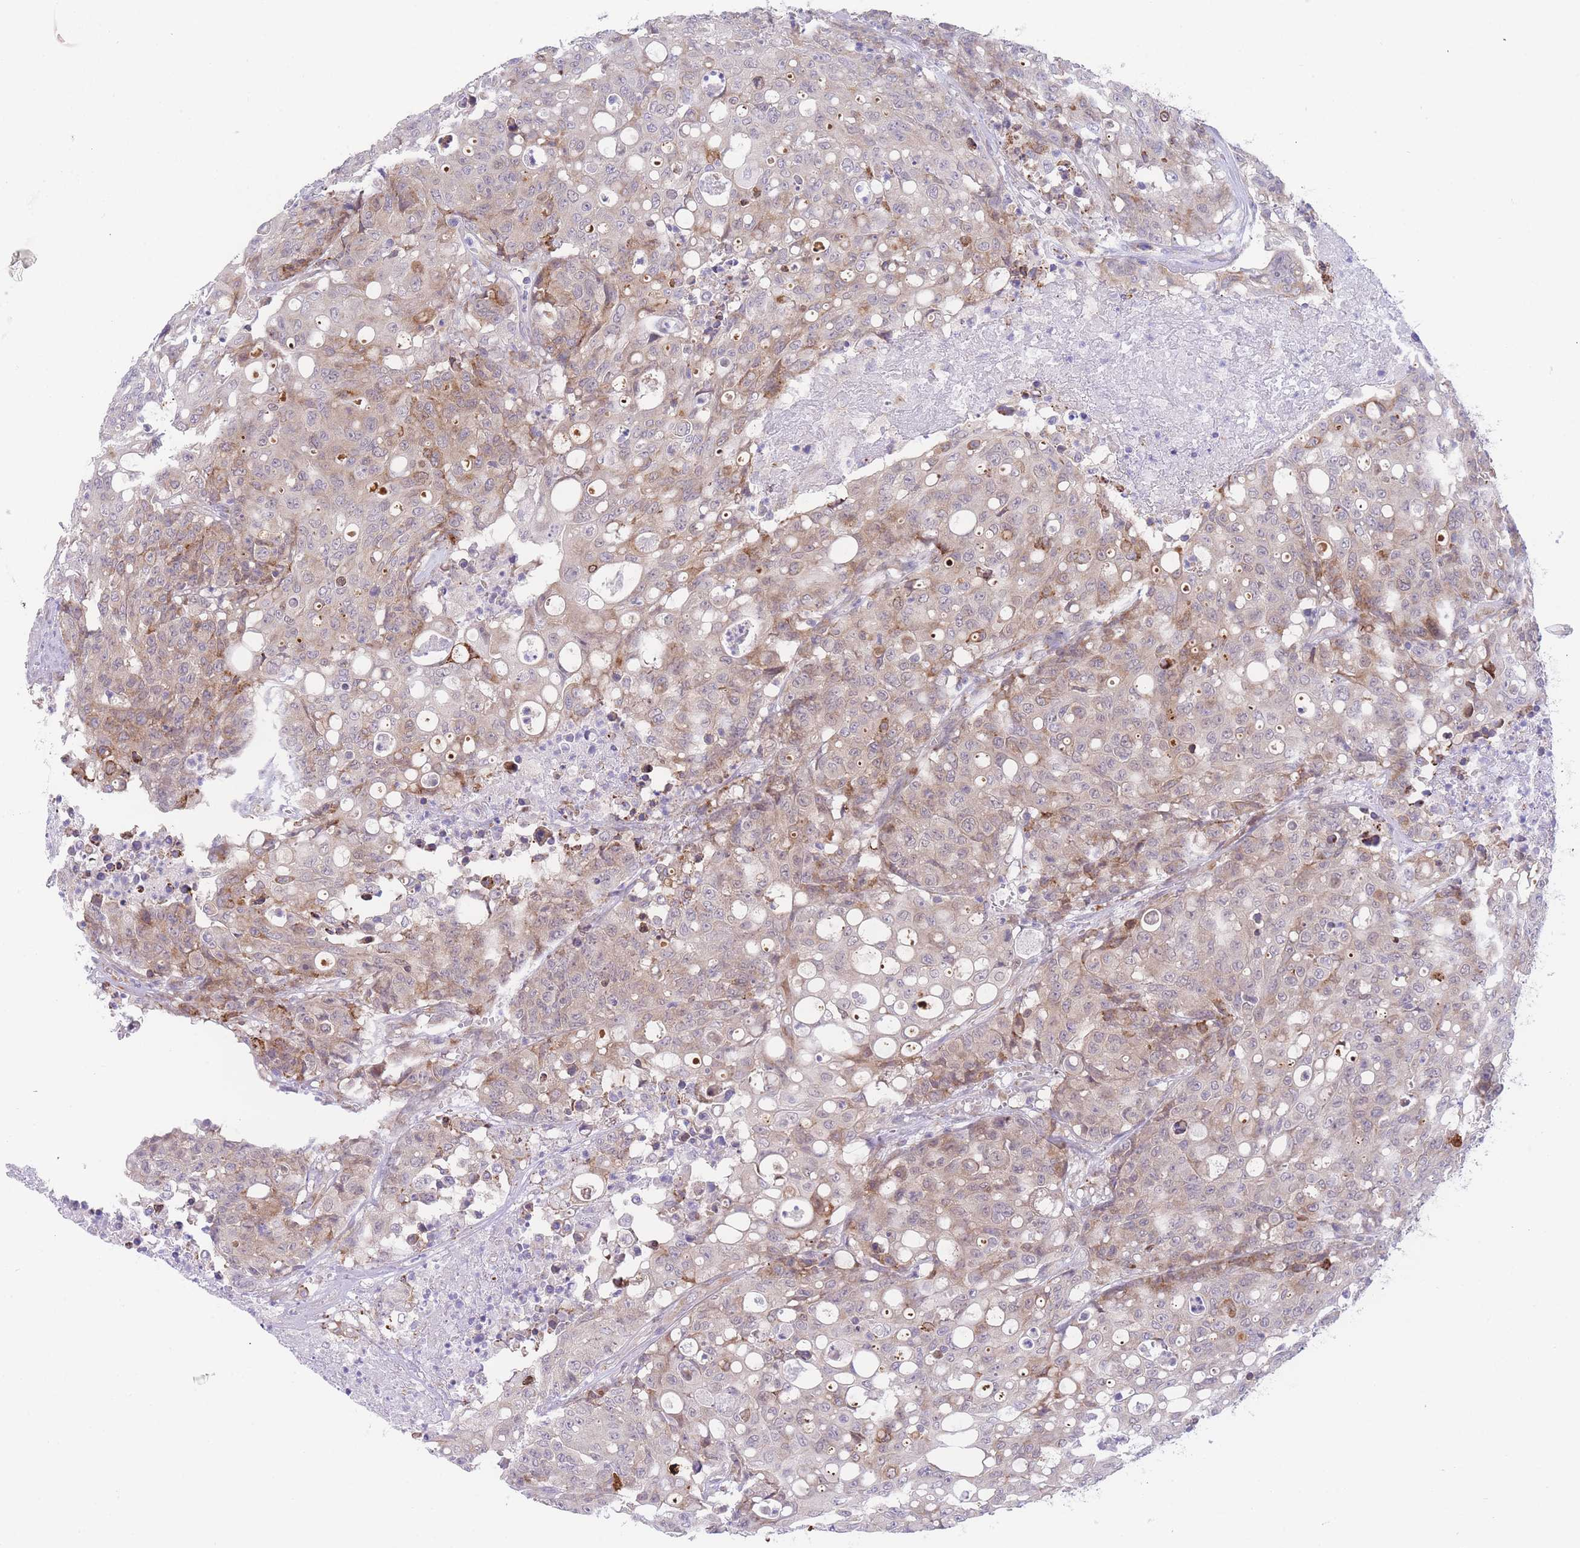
{"staining": {"intensity": "weak", "quantity": ">75%", "location": "cytoplasmic/membranous"}, "tissue": "colorectal cancer", "cell_type": "Tumor cells", "image_type": "cancer", "snomed": [{"axis": "morphology", "description": "Adenocarcinoma, NOS"}, {"axis": "topography", "description": "Colon"}], "caption": "Adenocarcinoma (colorectal) stained with a protein marker exhibits weak staining in tumor cells.", "gene": "ZNF510", "patient": {"sex": "male", "age": 51}}